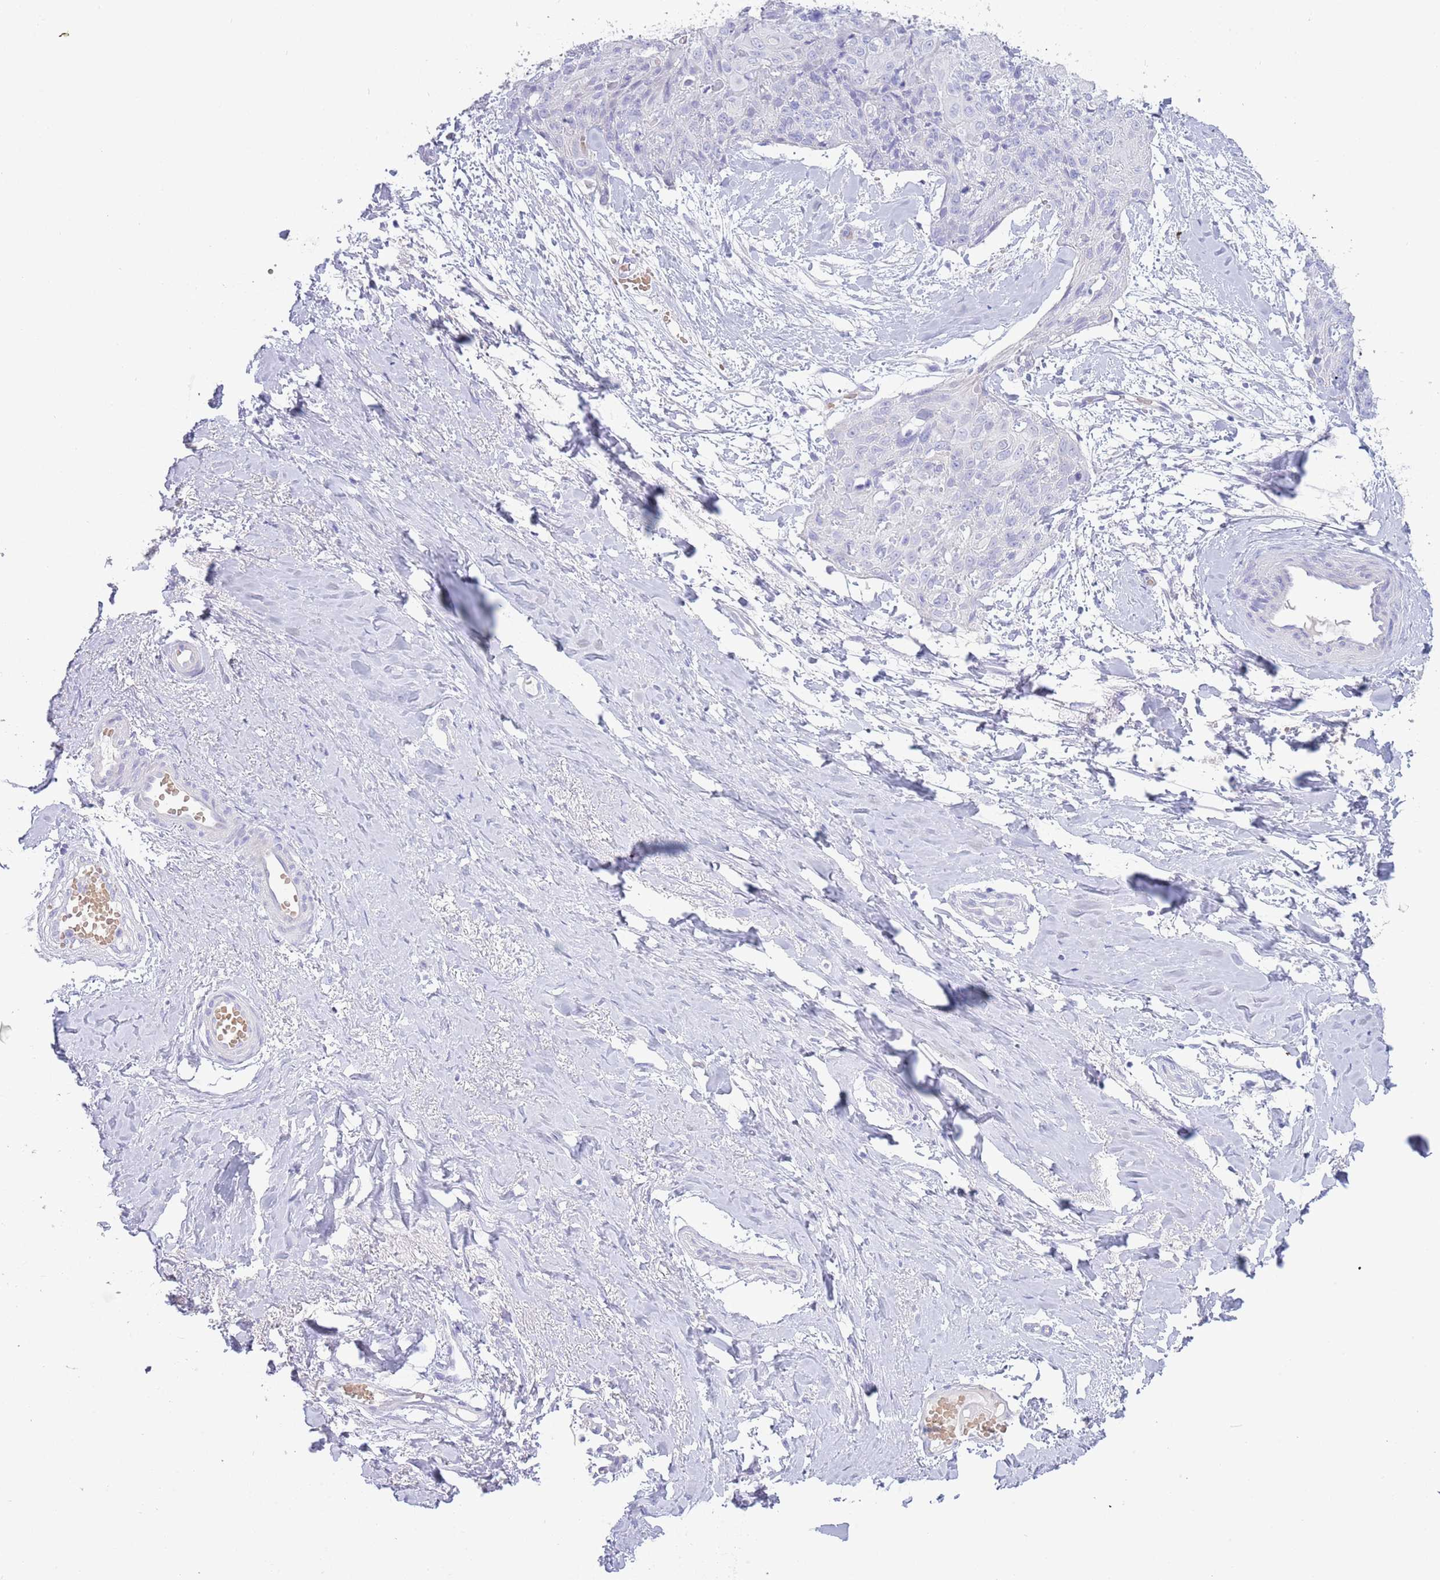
{"staining": {"intensity": "negative", "quantity": "none", "location": "none"}, "tissue": "skin cancer", "cell_type": "Tumor cells", "image_type": "cancer", "snomed": [{"axis": "morphology", "description": "Squamous cell carcinoma, NOS"}, {"axis": "topography", "description": "Skin"}, {"axis": "topography", "description": "Vulva"}], "caption": "Skin cancer (squamous cell carcinoma) stained for a protein using immunohistochemistry (IHC) demonstrates no positivity tumor cells.", "gene": "ACR", "patient": {"sex": "female", "age": 85}}